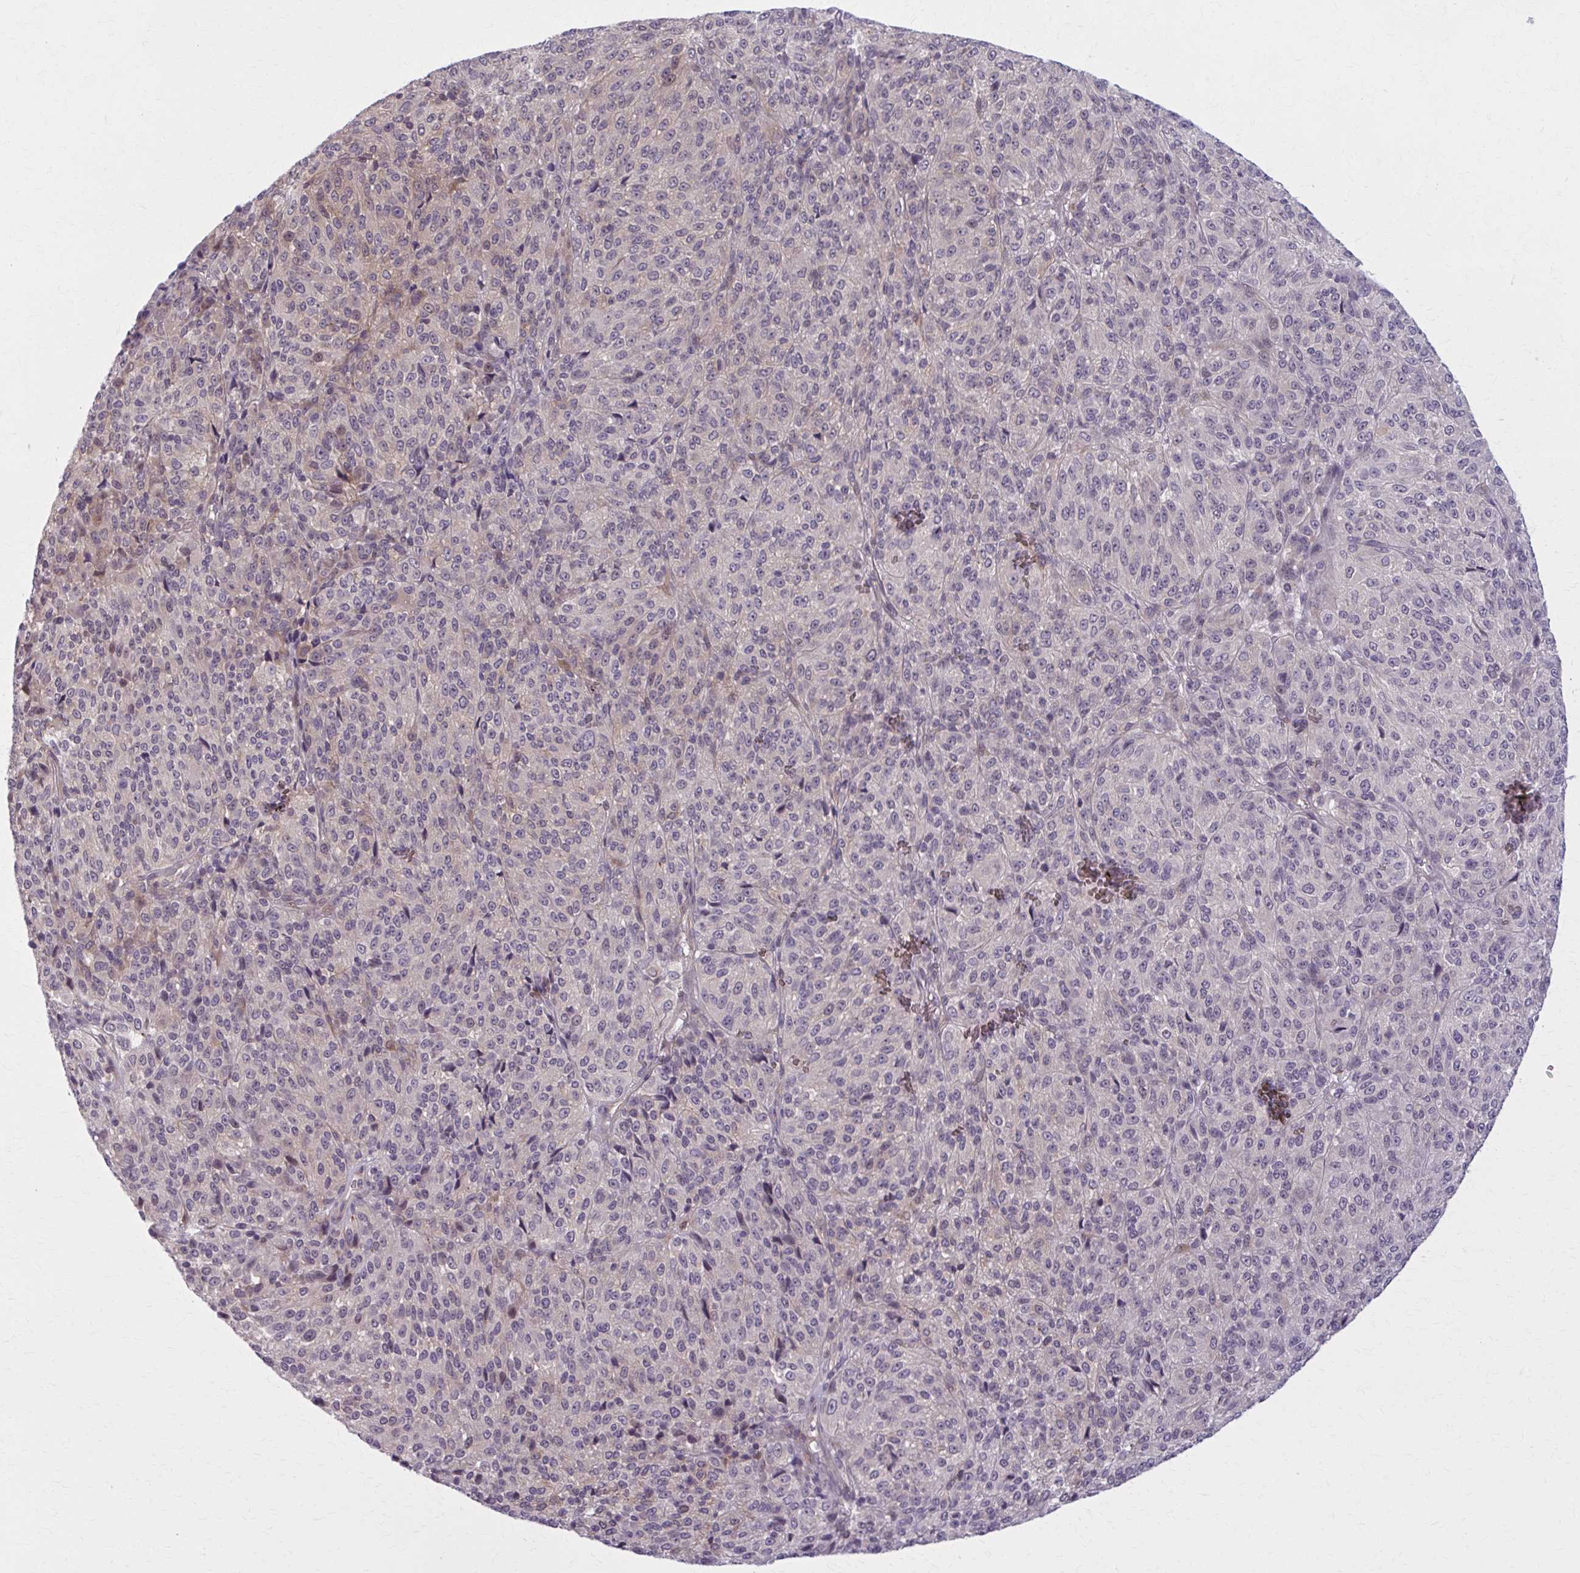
{"staining": {"intensity": "negative", "quantity": "none", "location": "none"}, "tissue": "melanoma", "cell_type": "Tumor cells", "image_type": "cancer", "snomed": [{"axis": "morphology", "description": "Malignant melanoma, Metastatic site"}, {"axis": "topography", "description": "Brain"}], "caption": "This is an immunohistochemistry image of malignant melanoma (metastatic site). There is no staining in tumor cells.", "gene": "NUMBL", "patient": {"sex": "female", "age": 56}}